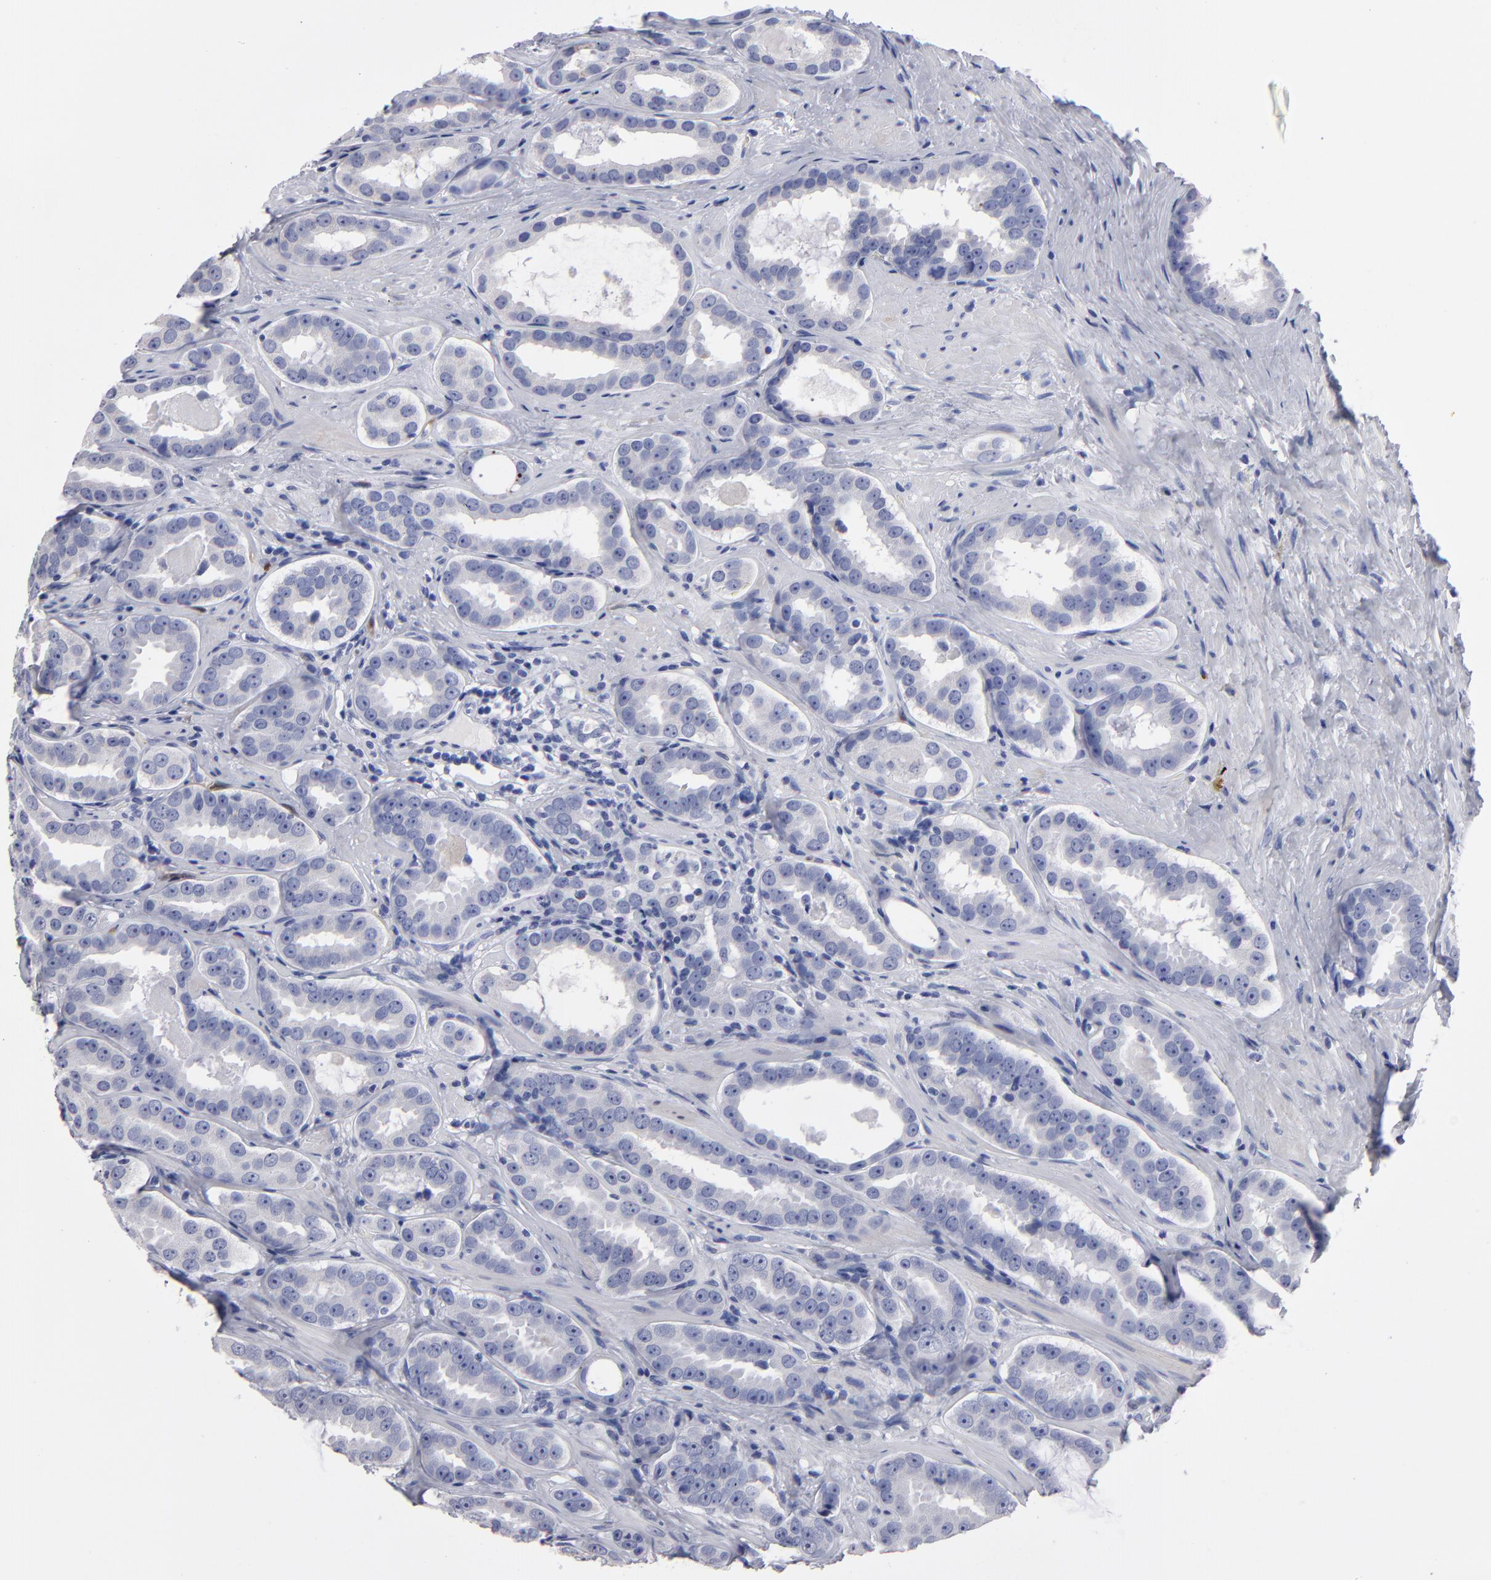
{"staining": {"intensity": "negative", "quantity": "none", "location": "none"}, "tissue": "prostate cancer", "cell_type": "Tumor cells", "image_type": "cancer", "snomed": [{"axis": "morphology", "description": "Adenocarcinoma, Low grade"}, {"axis": "topography", "description": "Prostate"}], "caption": "Tumor cells show no significant staining in adenocarcinoma (low-grade) (prostate).", "gene": "FABP4", "patient": {"sex": "male", "age": 59}}